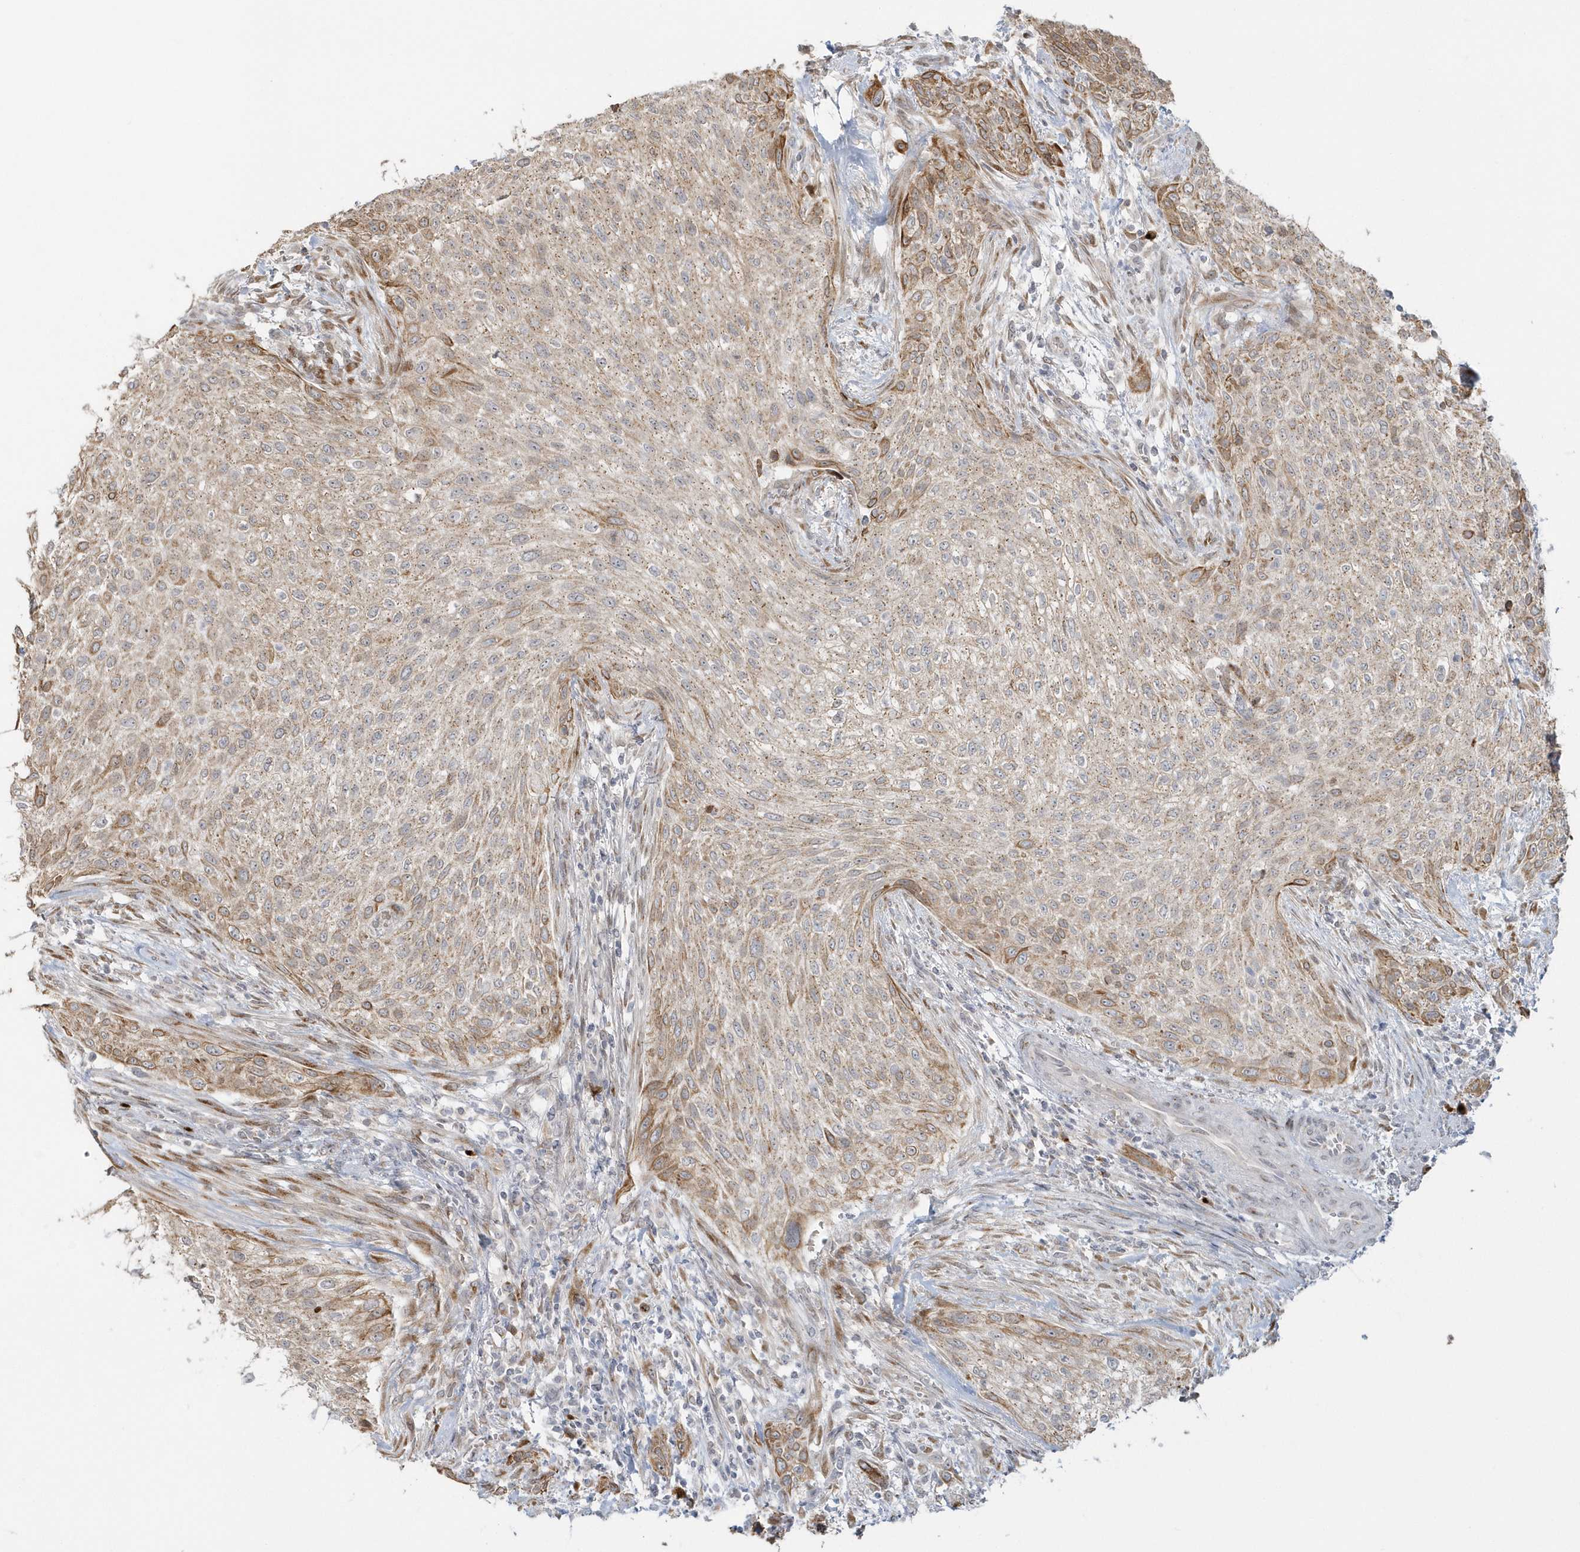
{"staining": {"intensity": "moderate", "quantity": "25%-75%", "location": "cytoplasmic/membranous"}, "tissue": "urothelial cancer", "cell_type": "Tumor cells", "image_type": "cancer", "snomed": [{"axis": "morphology", "description": "Urothelial carcinoma, High grade"}, {"axis": "topography", "description": "Urinary bladder"}], "caption": "High-grade urothelial carcinoma stained with a brown dye exhibits moderate cytoplasmic/membranous positive staining in about 25%-75% of tumor cells.", "gene": "DHFR", "patient": {"sex": "male", "age": 35}}